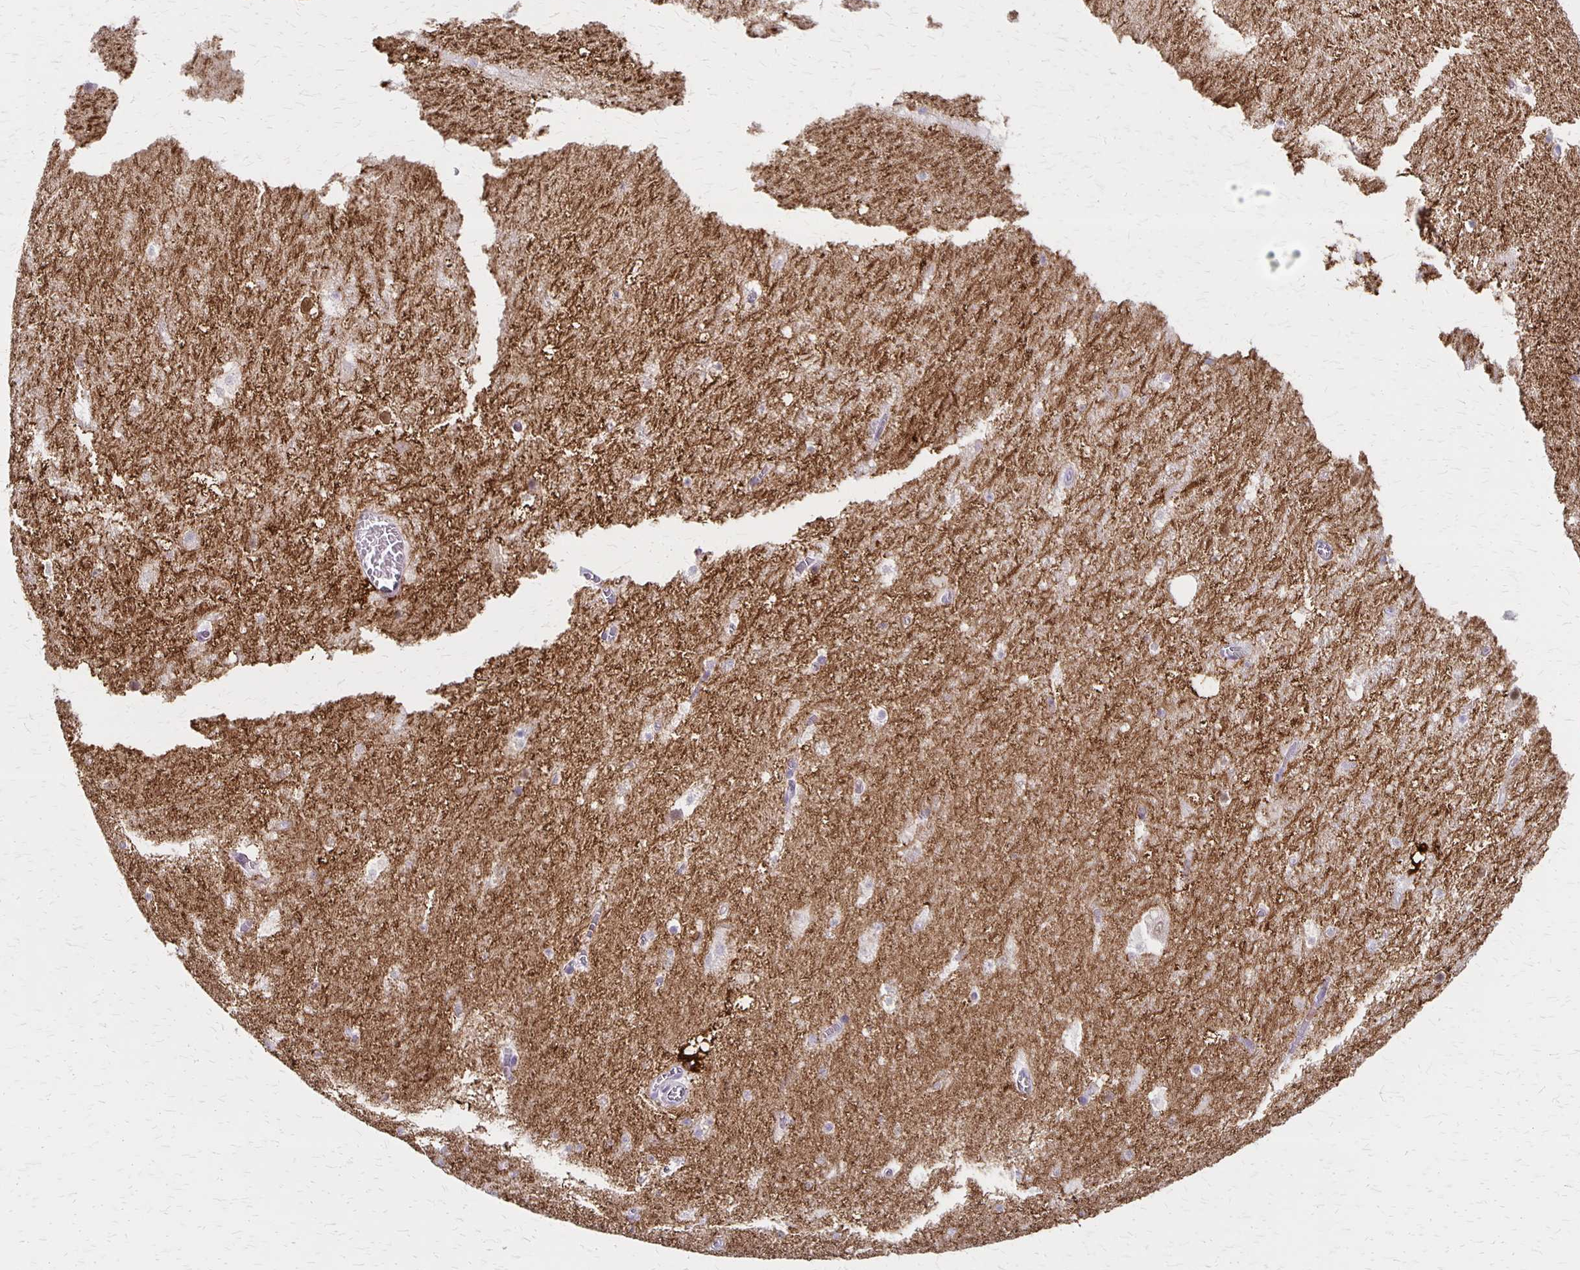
{"staining": {"intensity": "negative", "quantity": "none", "location": "none"}, "tissue": "hippocampus", "cell_type": "Glial cells", "image_type": "normal", "snomed": [{"axis": "morphology", "description": "Normal tissue, NOS"}, {"axis": "topography", "description": "Hippocampus"}], "caption": "An IHC micrograph of unremarkable hippocampus is shown. There is no staining in glial cells of hippocampus.", "gene": "HOMER1", "patient": {"sex": "female", "age": 42}}